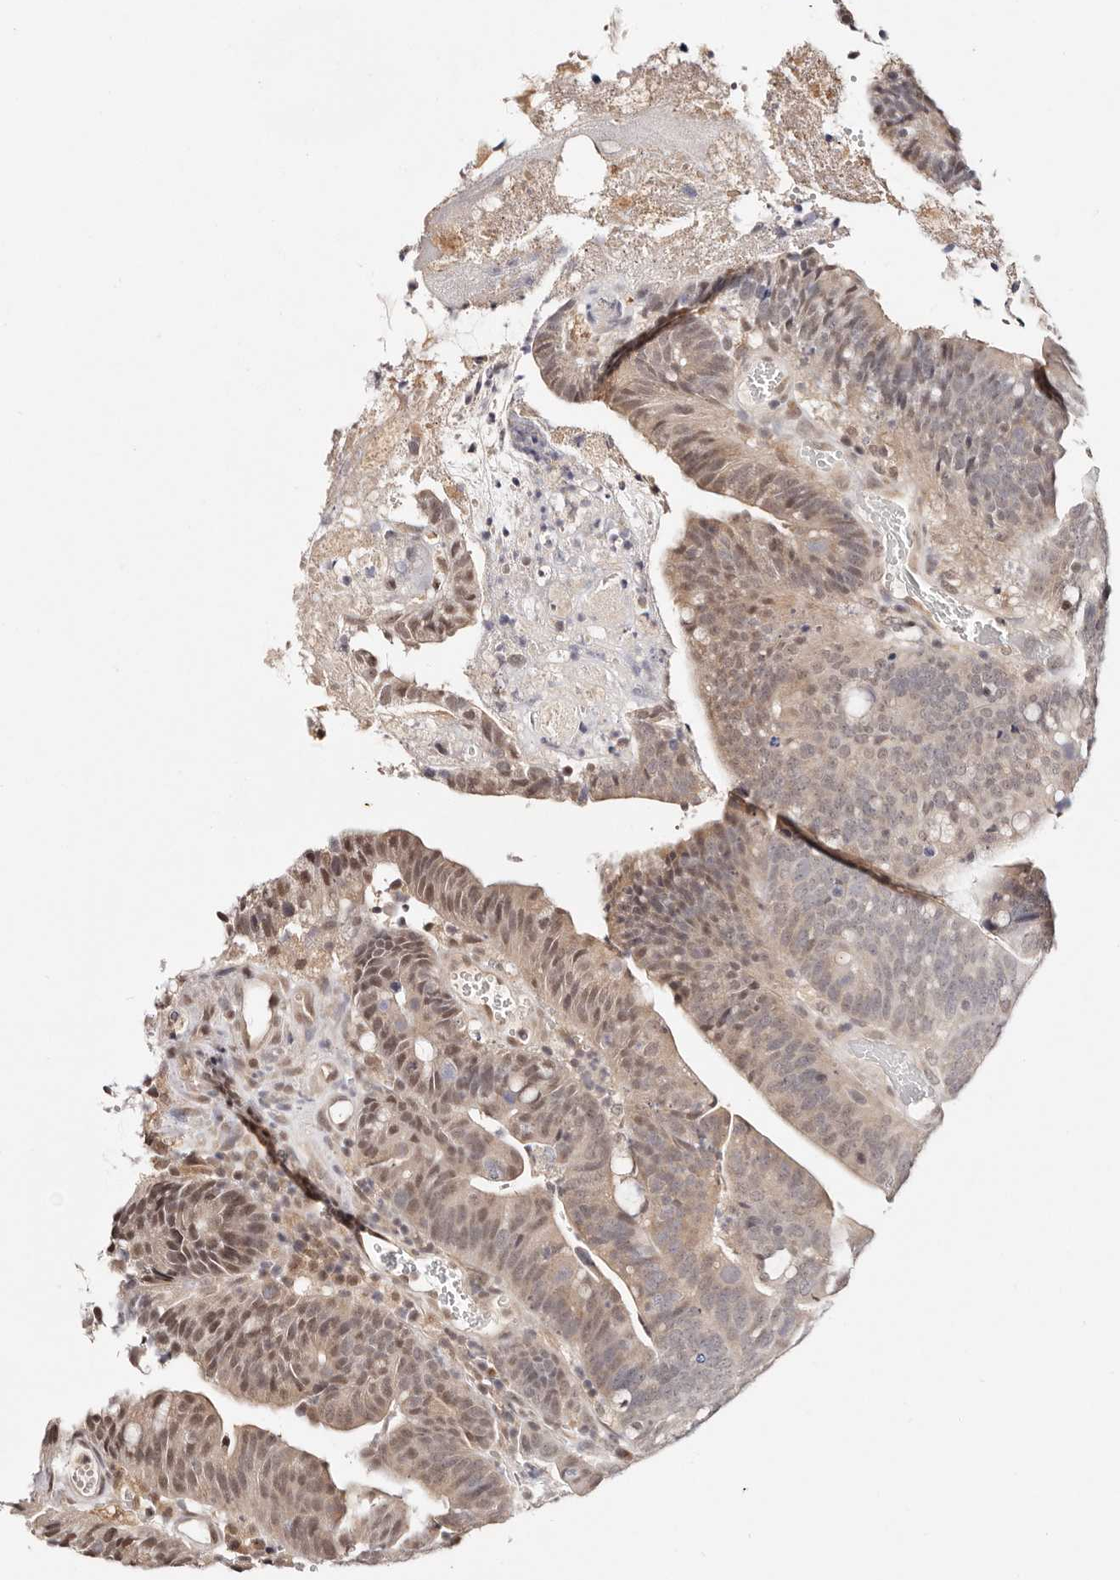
{"staining": {"intensity": "moderate", "quantity": "<25%", "location": "nuclear"}, "tissue": "colorectal cancer", "cell_type": "Tumor cells", "image_type": "cancer", "snomed": [{"axis": "morphology", "description": "Adenocarcinoma, NOS"}, {"axis": "topography", "description": "Colon"}], "caption": "Immunohistochemical staining of colorectal cancer reveals low levels of moderate nuclear protein expression in approximately <25% of tumor cells. The staining is performed using DAB brown chromogen to label protein expression. The nuclei are counter-stained blue using hematoxylin.", "gene": "VIPAS39", "patient": {"sex": "female", "age": 66}}